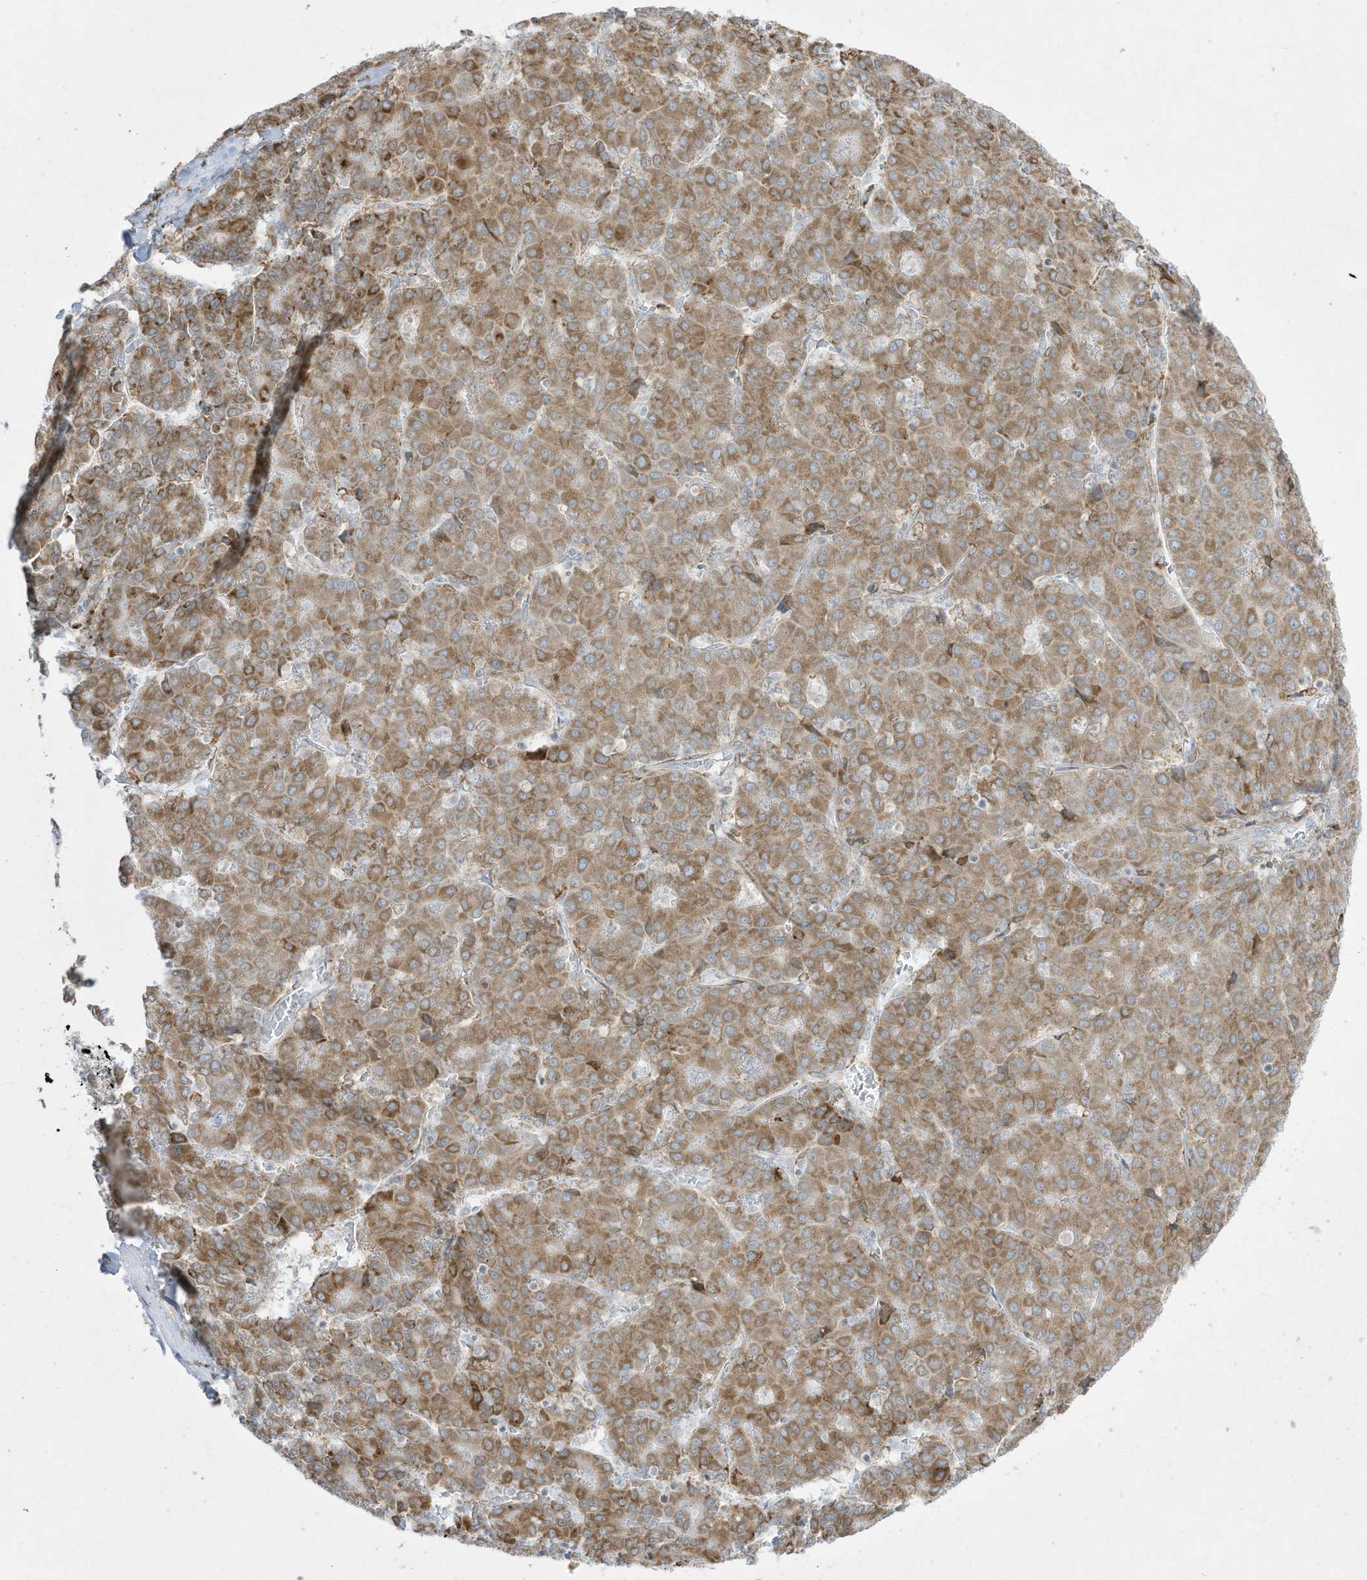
{"staining": {"intensity": "moderate", "quantity": ">75%", "location": "cytoplasmic/membranous"}, "tissue": "liver cancer", "cell_type": "Tumor cells", "image_type": "cancer", "snomed": [{"axis": "morphology", "description": "Carcinoma, Hepatocellular, NOS"}, {"axis": "topography", "description": "Liver"}], "caption": "Hepatocellular carcinoma (liver) tissue shows moderate cytoplasmic/membranous staining in about >75% of tumor cells, visualized by immunohistochemistry.", "gene": "PTK6", "patient": {"sex": "male", "age": 65}}